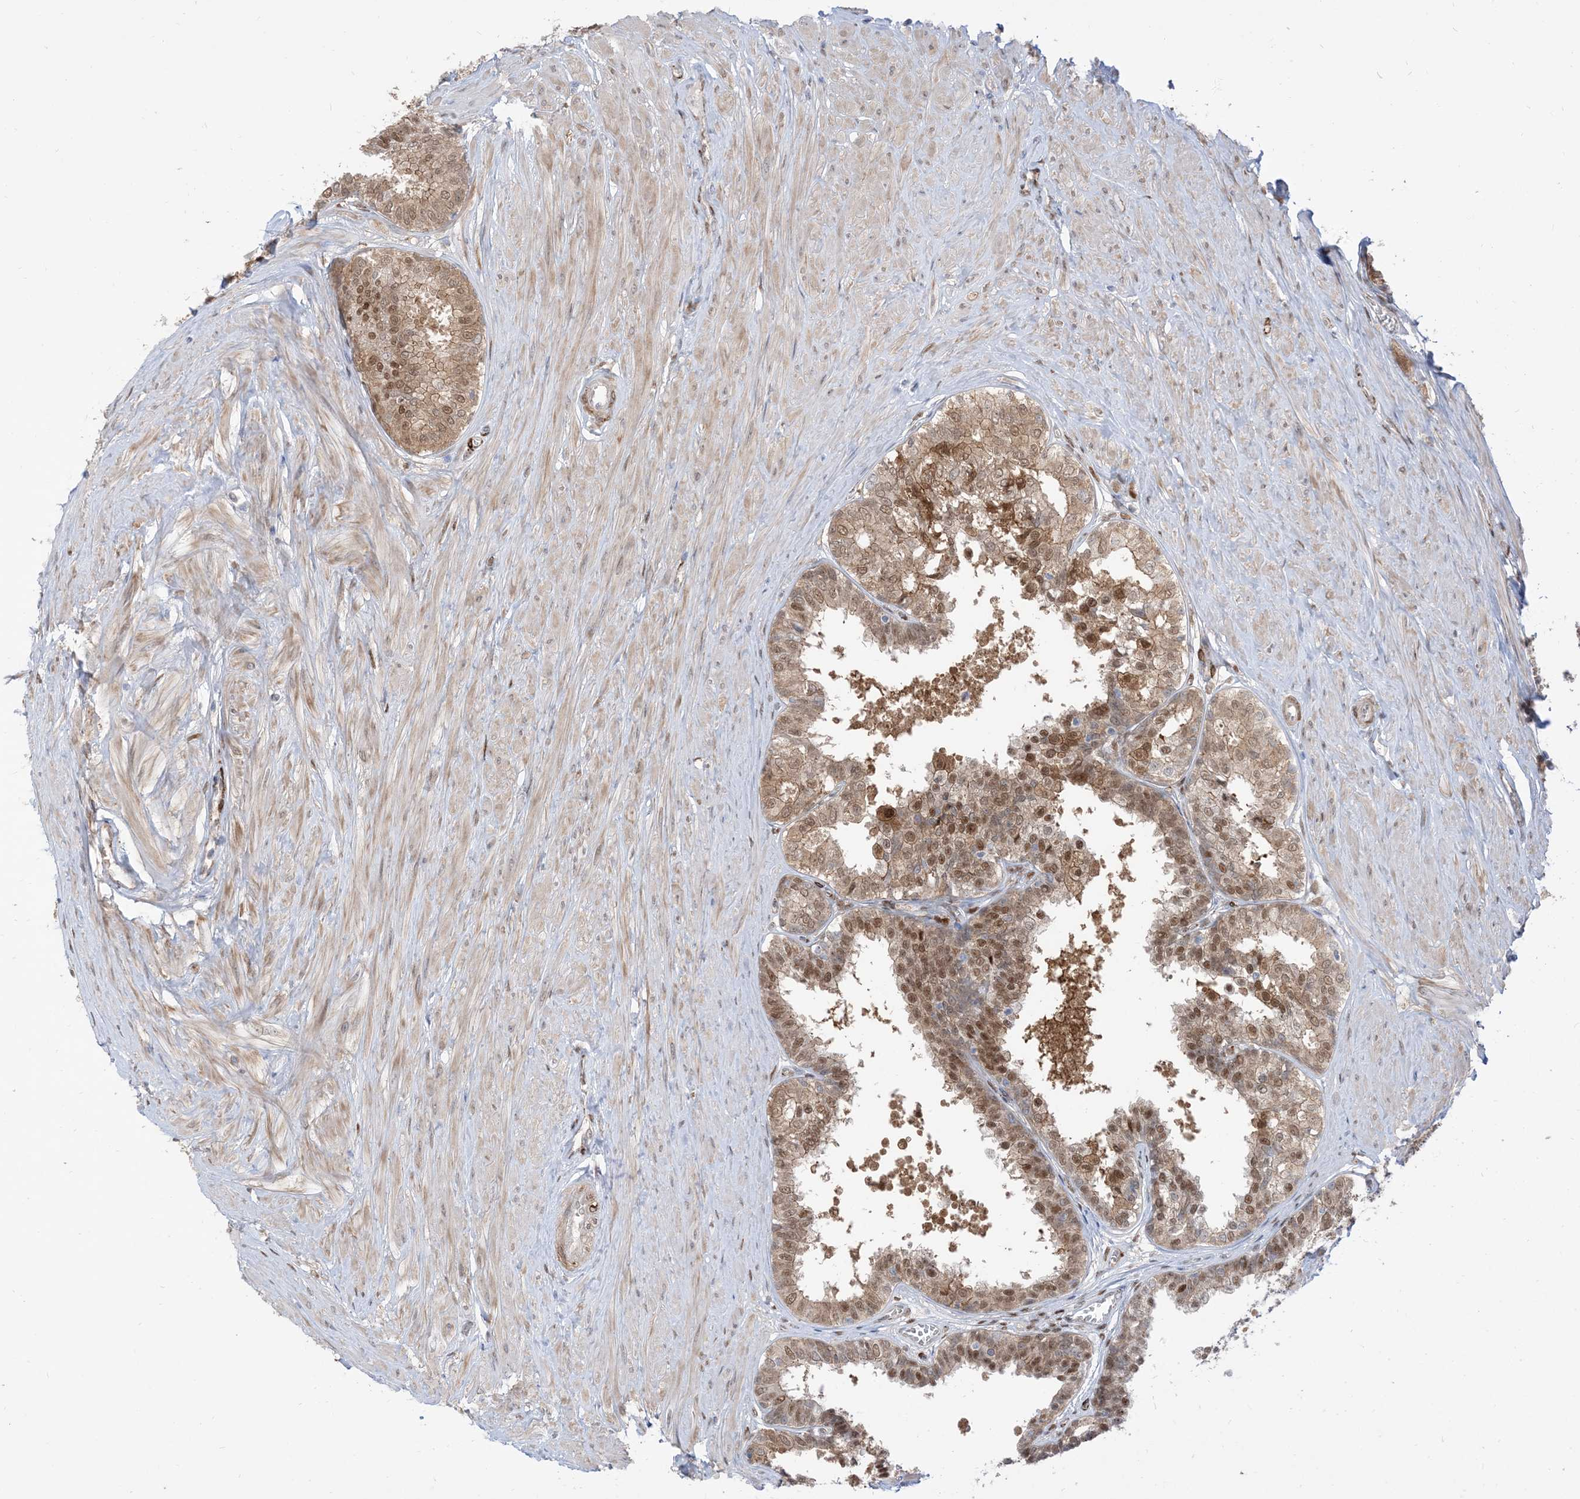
{"staining": {"intensity": "moderate", "quantity": ">75%", "location": "cytoplasmic/membranous,nuclear"}, "tissue": "prostate", "cell_type": "Glandular cells", "image_type": "normal", "snomed": [{"axis": "morphology", "description": "Normal tissue, NOS"}, {"axis": "topography", "description": "Prostate"}], "caption": "Immunohistochemical staining of benign prostate displays moderate cytoplasmic/membranous,nuclear protein expression in about >75% of glandular cells.", "gene": "RIN1", "patient": {"sex": "male", "age": 48}}